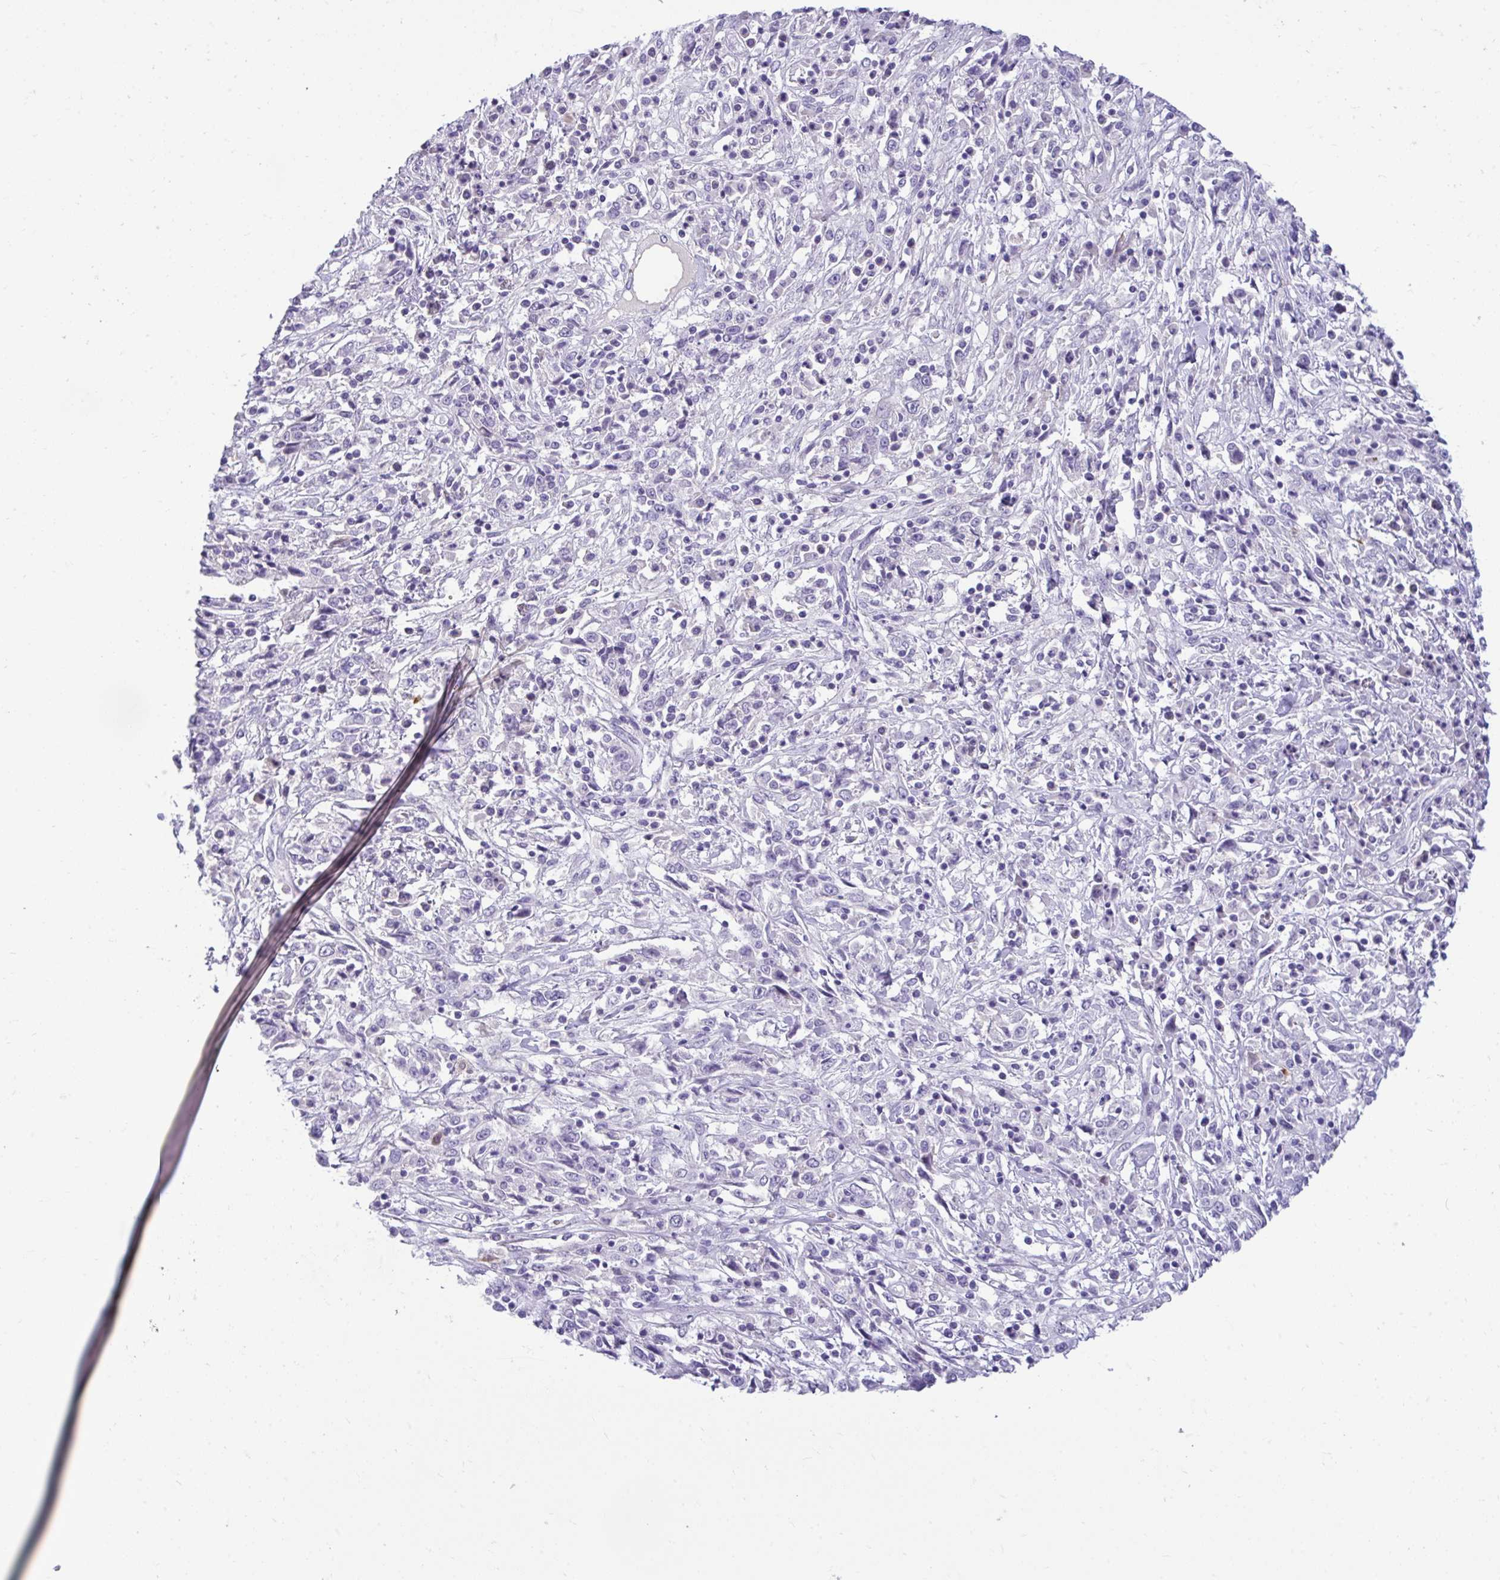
{"staining": {"intensity": "negative", "quantity": "none", "location": "none"}, "tissue": "cervical cancer", "cell_type": "Tumor cells", "image_type": "cancer", "snomed": [{"axis": "morphology", "description": "Adenocarcinoma, NOS"}, {"axis": "topography", "description": "Cervix"}], "caption": "Immunohistochemical staining of human adenocarcinoma (cervical) displays no significant staining in tumor cells.", "gene": "PIGZ", "patient": {"sex": "female", "age": 40}}